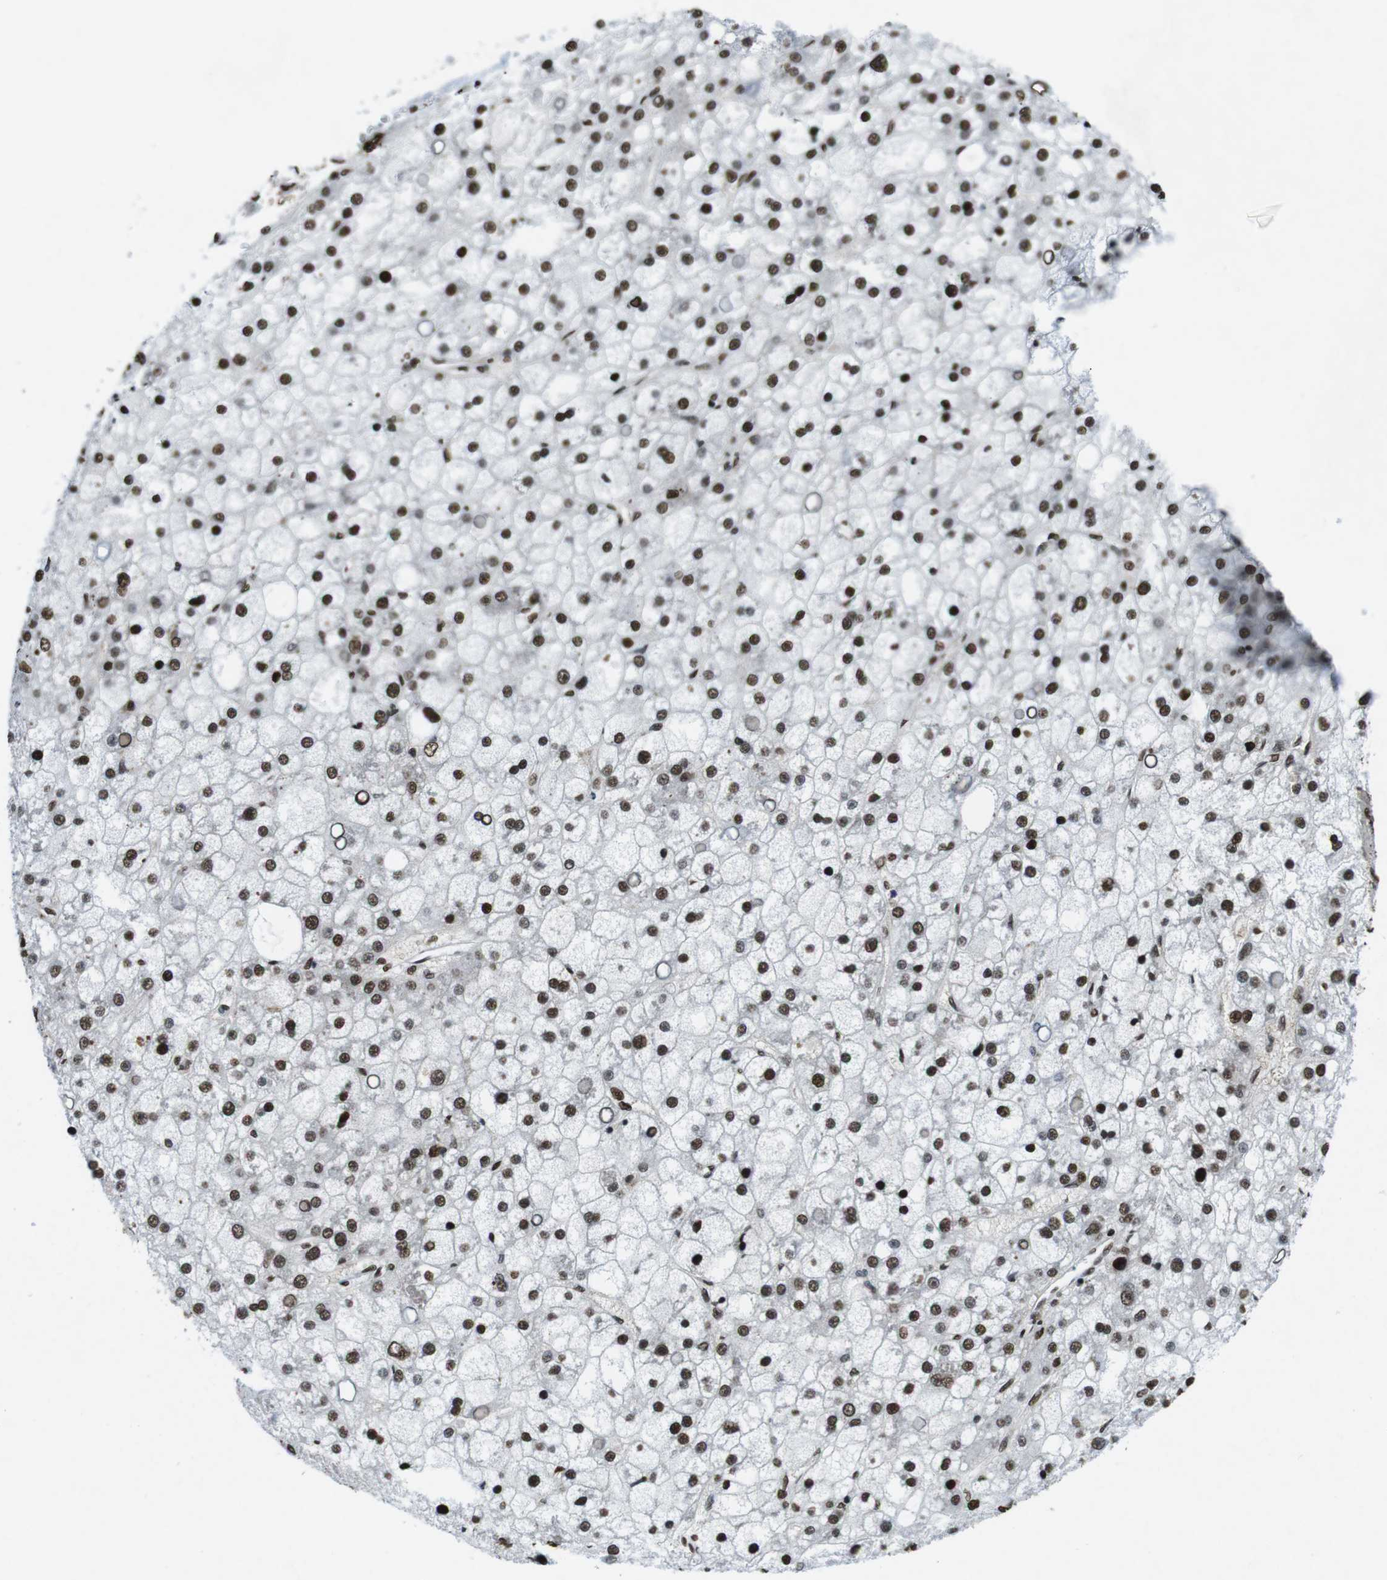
{"staining": {"intensity": "strong", "quantity": ">75%", "location": "nuclear"}, "tissue": "liver cancer", "cell_type": "Tumor cells", "image_type": "cancer", "snomed": [{"axis": "morphology", "description": "Carcinoma, Hepatocellular, NOS"}, {"axis": "topography", "description": "Liver"}], "caption": "The photomicrograph exhibits staining of liver hepatocellular carcinoma, revealing strong nuclear protein positivity (brown color) within tumor cells.", "gene": "CITED2", "patient": {"sex": "male", "age": 67}}